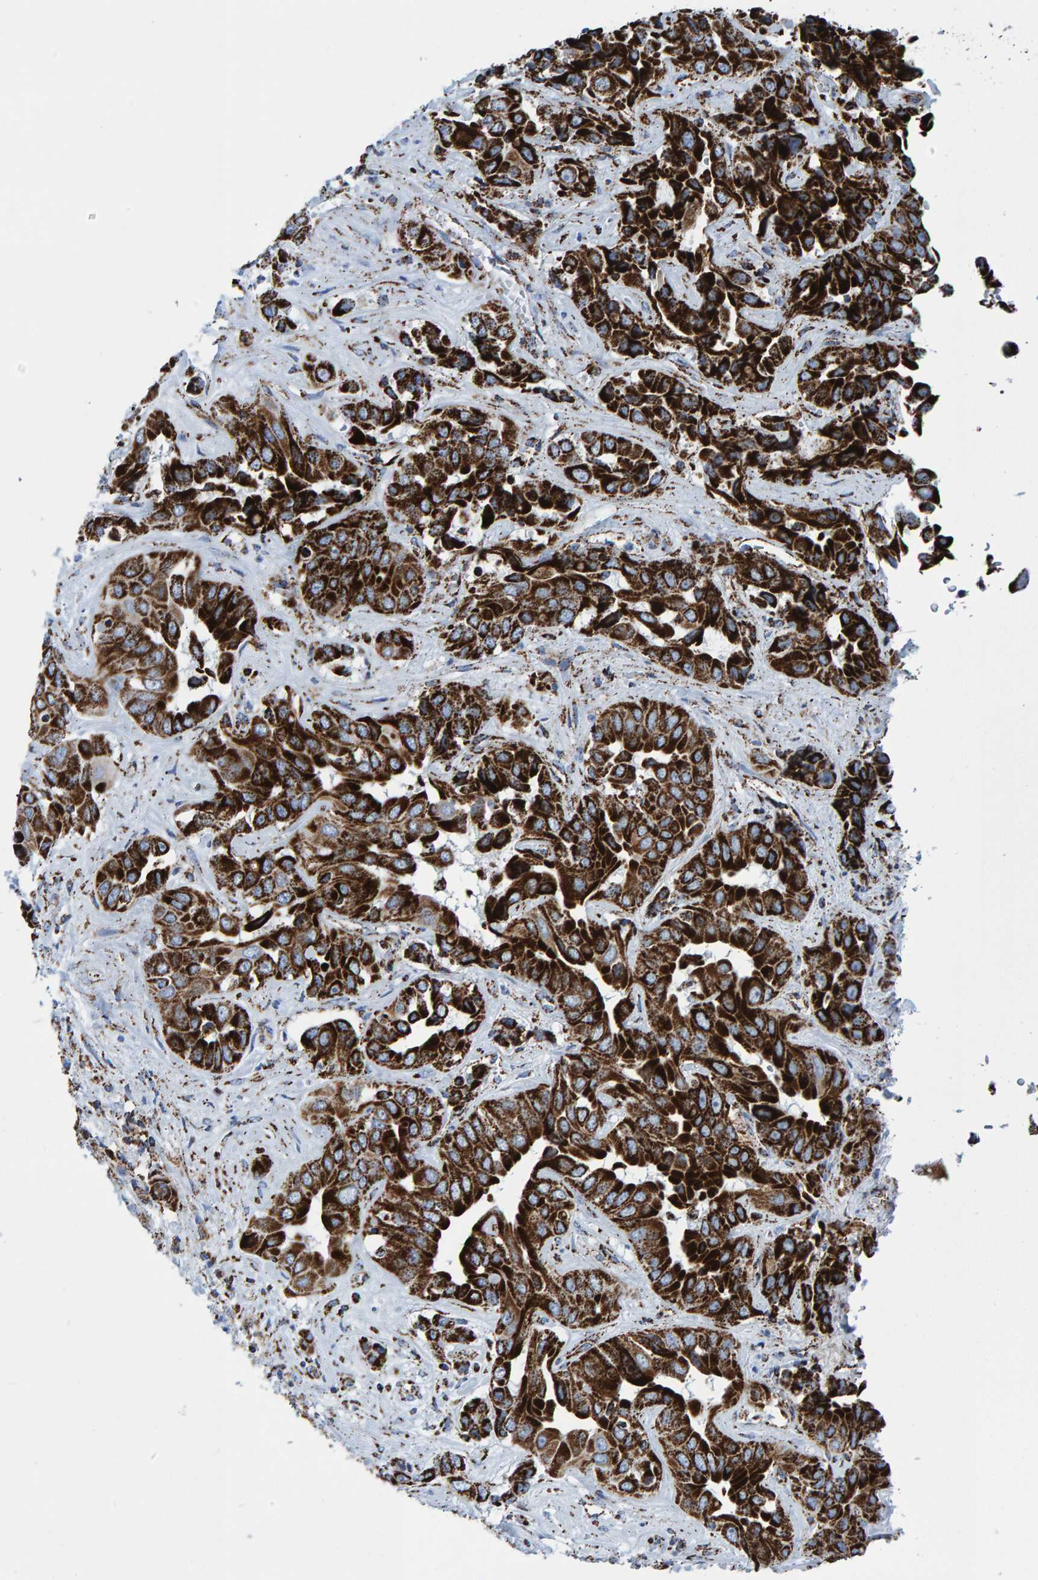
{"staining": {"intensity": "strong", "quantity": ">75%", "location": "cytoplasmic/membranous"}, "tissue": "liver cancer", "cell_type": "Tumor cells", "image_type": "cancer", "snomed": [{"axis": "morphology", "description": "Cholangiocarcinoma"}, {"axis": "topography", "description": "Liver"}], "caption": "About >75% of tumor cells in human cholangiocarcinoma (liver) exhibit strong cytoplasmic/membranous protein staining as visualized by brown immunohistochemical staining.", "gene": "ENSG00000262660", "patient": {"sex": "female", "age": 52}}